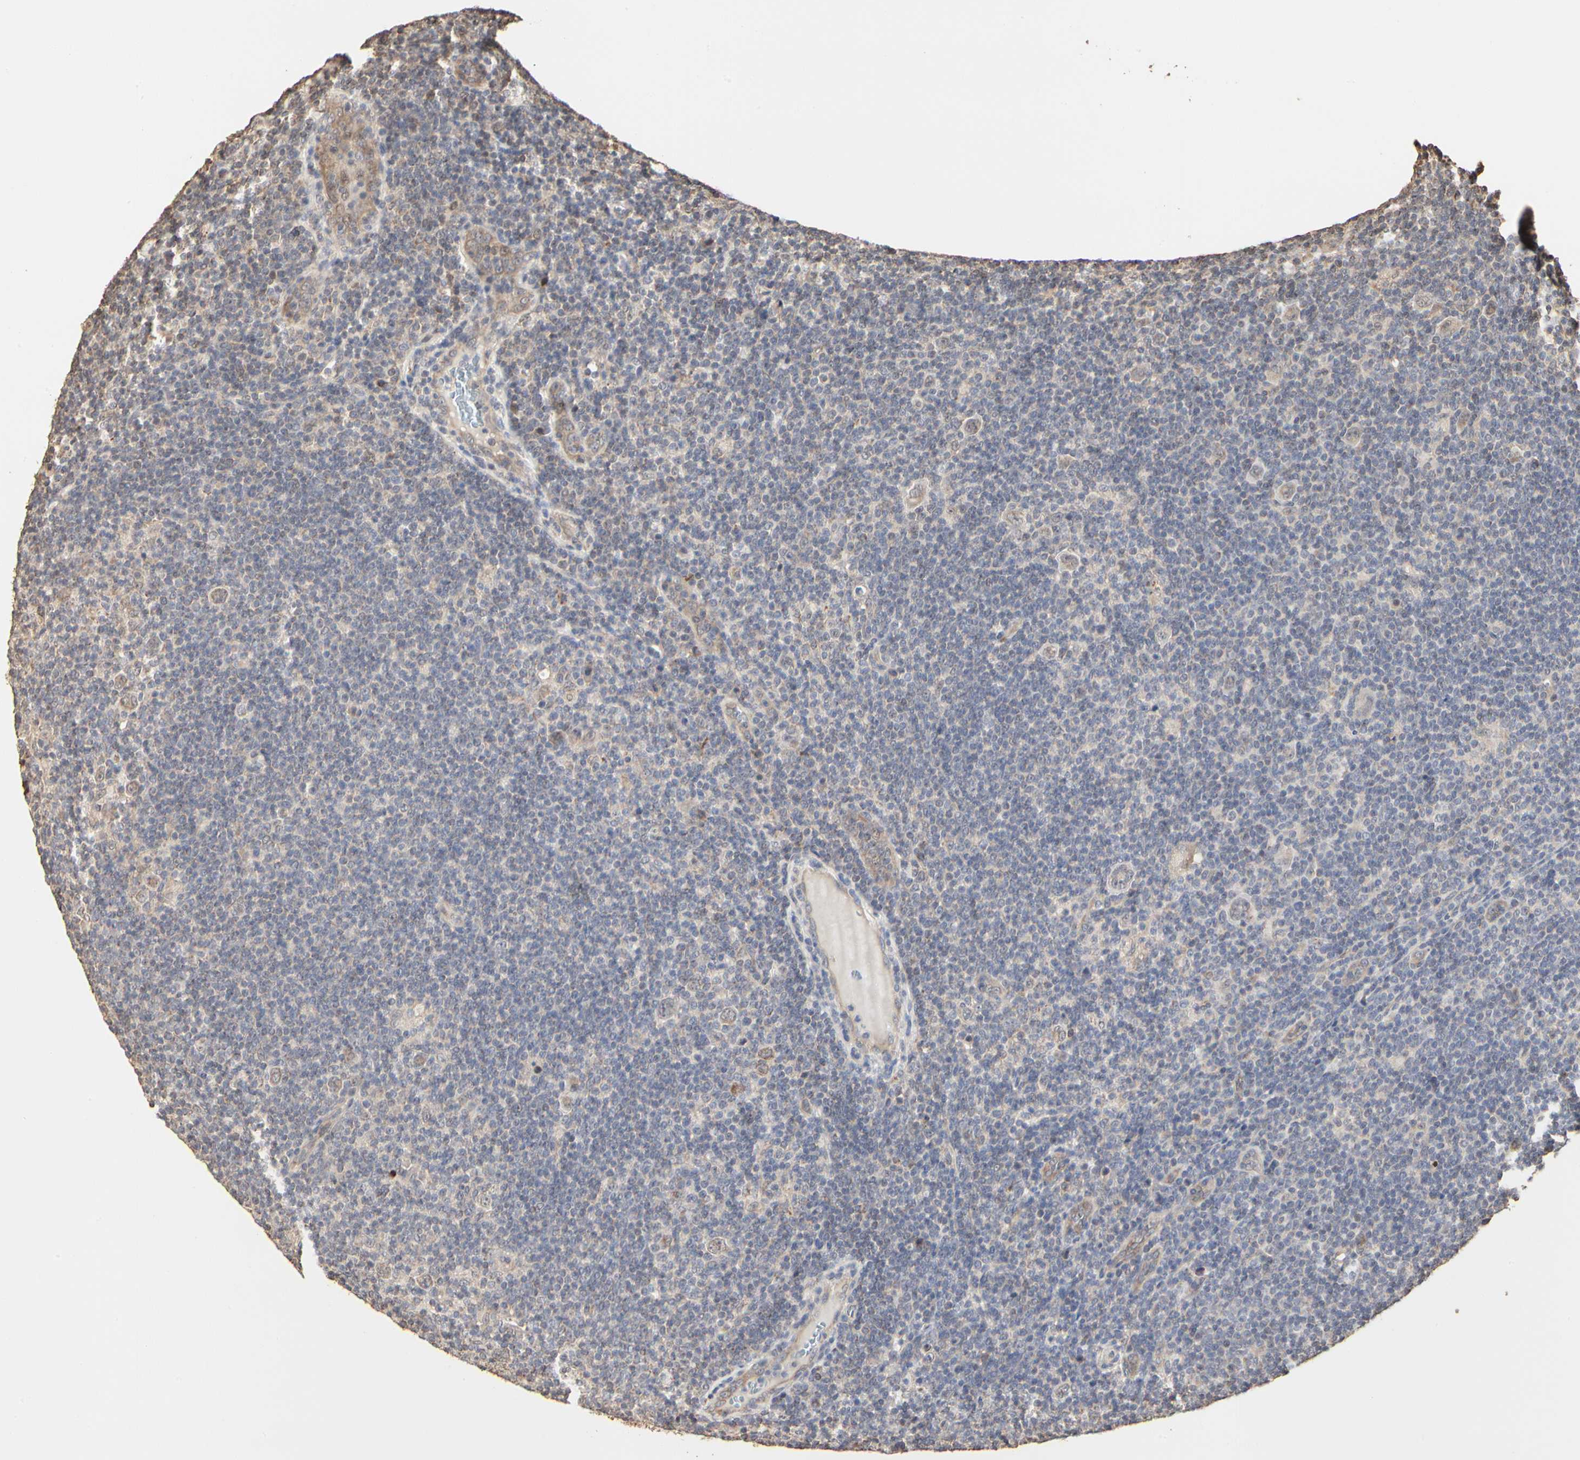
{"staining": {"intensity": "weak", "quantity": ">75%", "location": "cytoplasmic/membranous"}, "tissue": "lymphoma", "cell_type": "Tumor cells", "image_type": "cancer", "snomed": [{"axis": "morphology", "description": "Hodgkin's disease, NOS"}, {"axis": "topography", "description": "Lymph node"}], "caption": "Immunohistochemical staining of lymphoma reveals low levels of weak cytoplasmic/membranous expression in about >75% of tumor cells.", "gene": "TAOK1", "patient": {"sex": "female", "age": 57}}